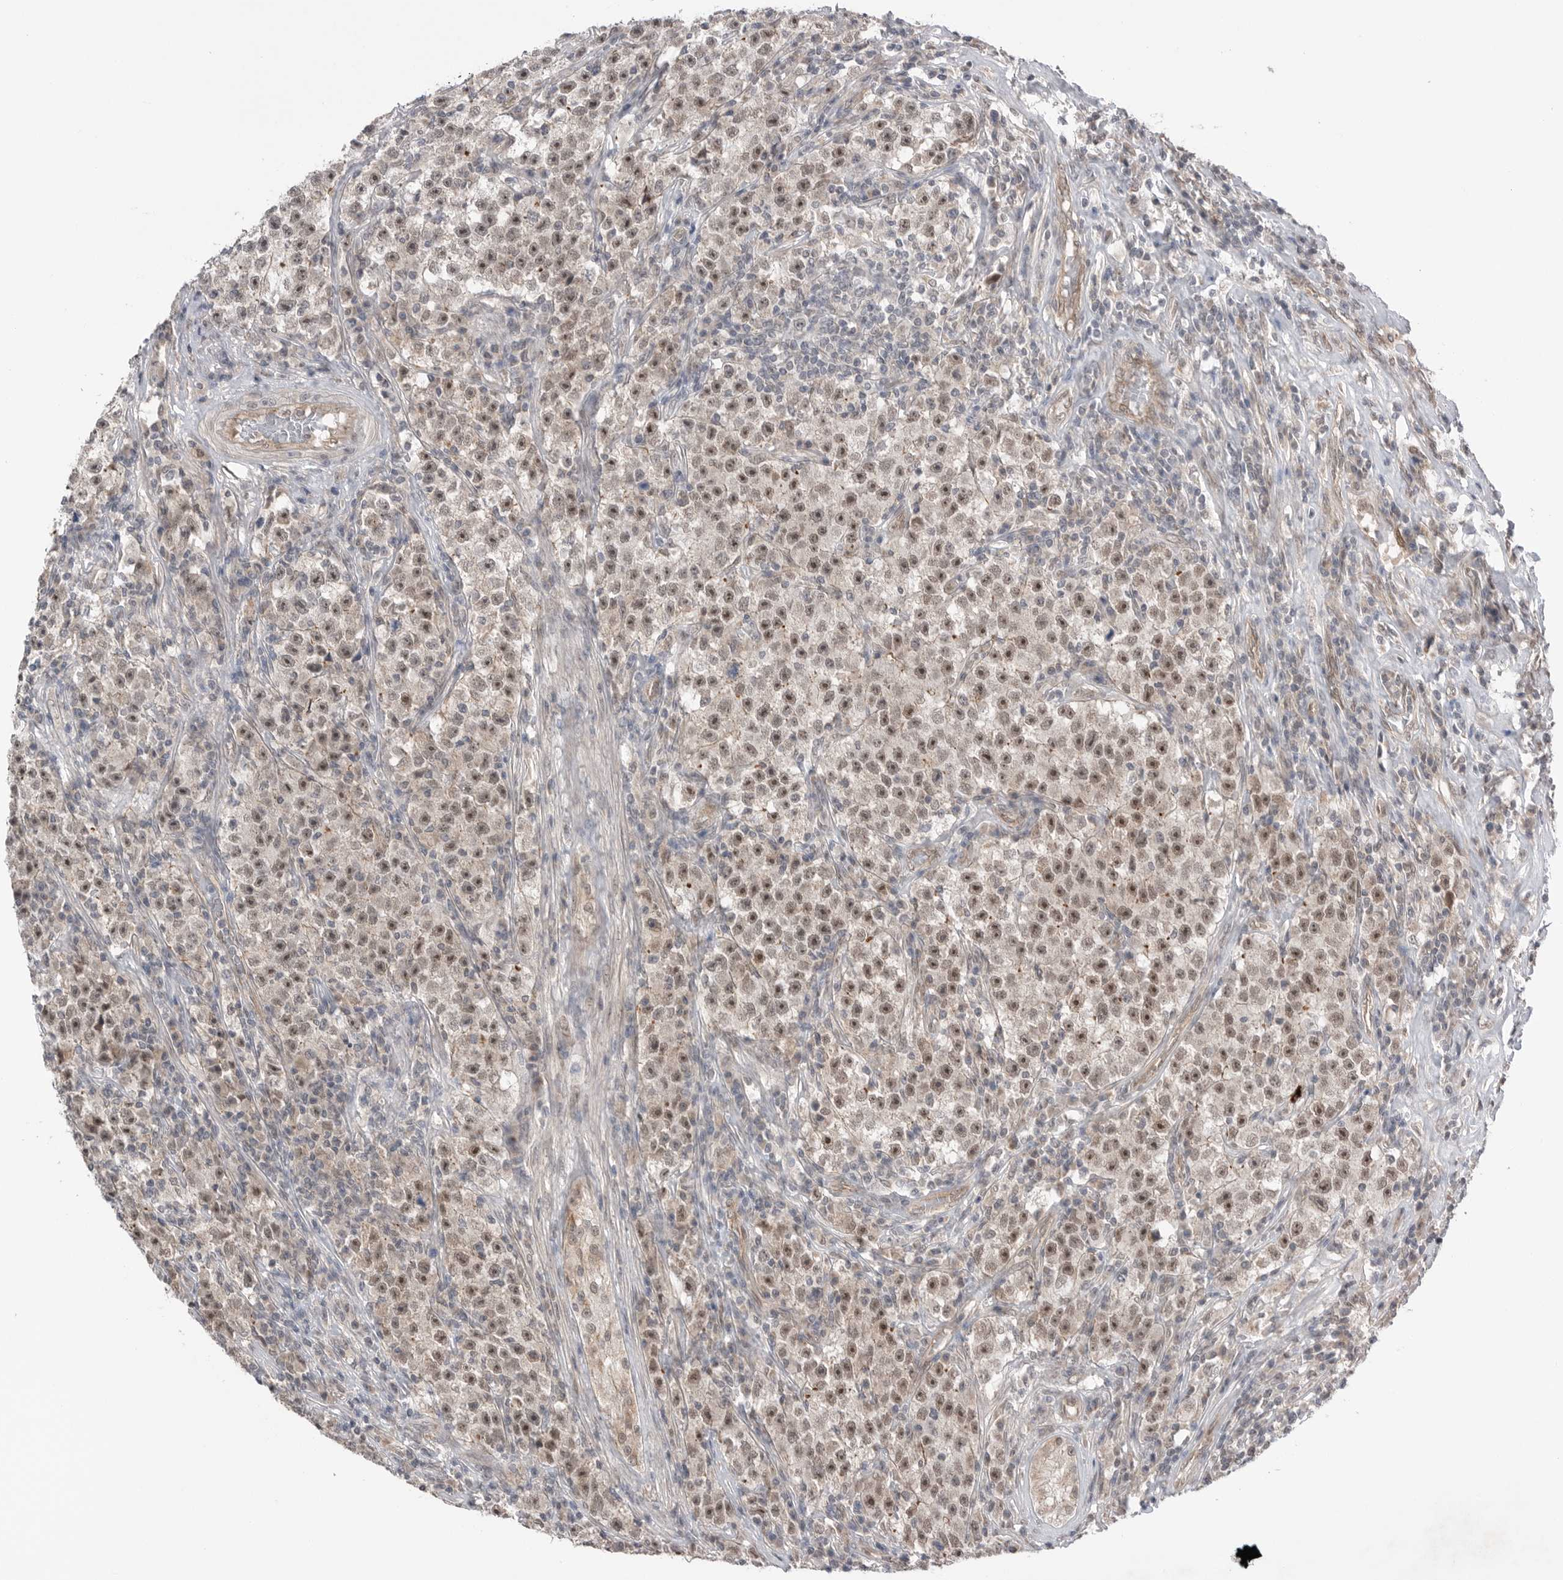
{"staining": {"intensity": "moderate", "quantity": ">75%", "location": "nuclear"}, "tissue": "testis cancer", "cell_type": "Tumor cells", "image_type": "cancer", "snomed": [{"axis": "morphology", "description": "Seminoma, NOS"}, {"axis": "topography", "description": "Testis"}], "caption": "IHC image of neoplastic tissue: human seminoma (testis) stained using IHC exhibits medium levels of moderate protein expression localized specifically in the nuclear of tumor cells, appearing as a nuclear brown color.", "gene": "NTAQ1", "patient": {"sex": "male", "age": 22}}